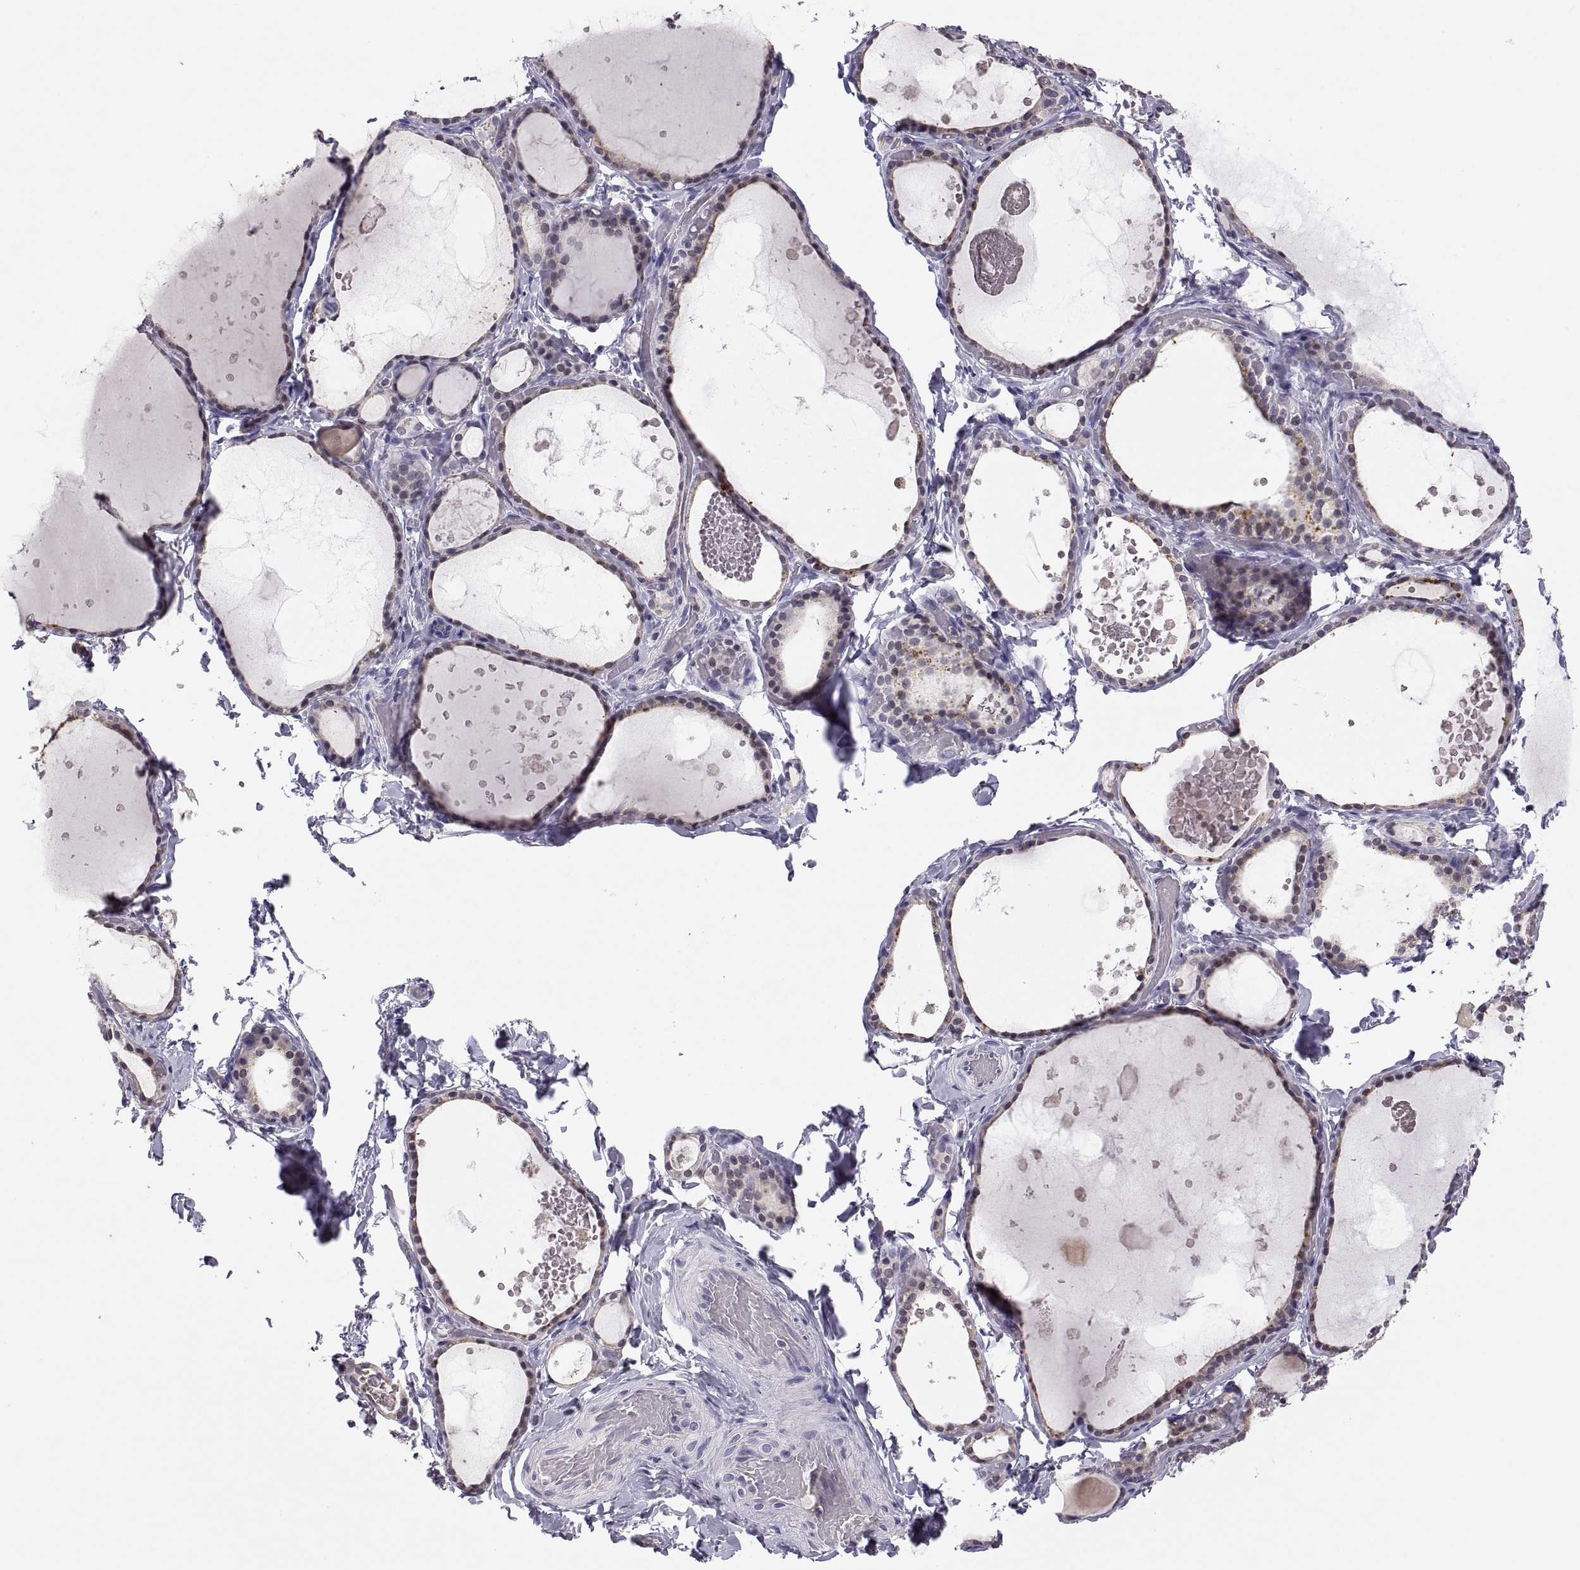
{"staining": {"intensity": "negative", "quantity": "none", "location": "none"}, "tissue": "thyroid gland", "cell_type": "Glandular cells", "image_type": "normal", "snomed": [{"axis": "morphology", "description": "Normal tissue, NOS"}, {"axis": "topography", "description": "Thyroid gland"}], "caption": "DAB immunohistochemical staining of unremarkable human thyroid gland displays no significant positivity in glandular cells. The staining is performed using DAB (3,3'-diaminobenzidine) brown chromogen with nuclei counter-stained in using hematoxylin.", "gene": "FGF9", "patient": {"sex": "female", "age": 56}}